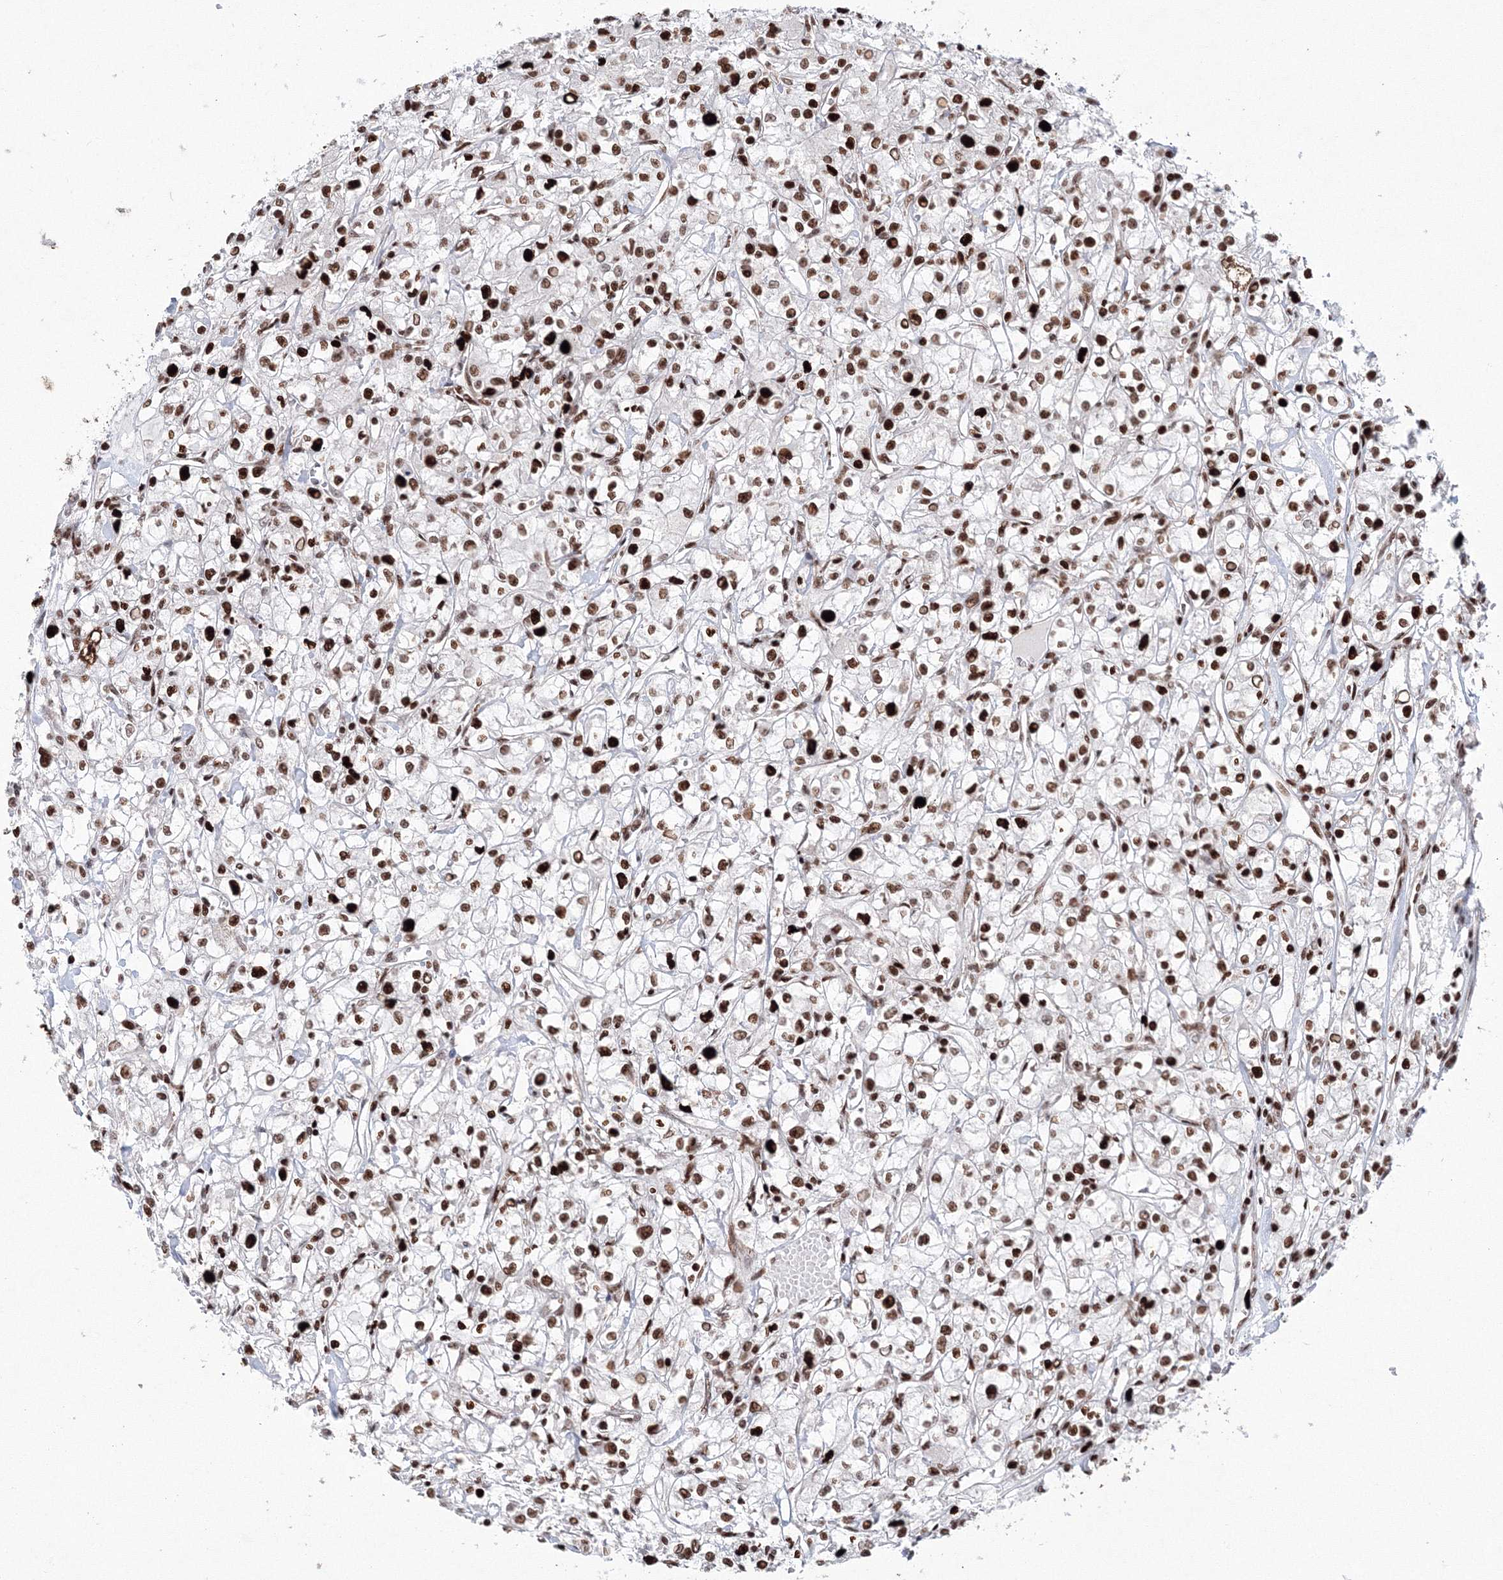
{"staining": {"intensity": "moderate", "quantity": ">75%", "location": "nuclear"}, "tissue": "renal cancer", "cell_type": "Tumor cells", "image_type": "cancer", "snomed": [{"axis": "morphology", "description": "Adenocarcinoma, NOS"}, {"axis": "topography", "description": "Kidney"}], "caption": "Immunohistochemical staining of renal adenocarcinoma shows medium levels of moderate nuclear staining in approximately >75% of tumor cells.", "gene": "LIG1", "patient": {"sex": "female", "age": 59}}